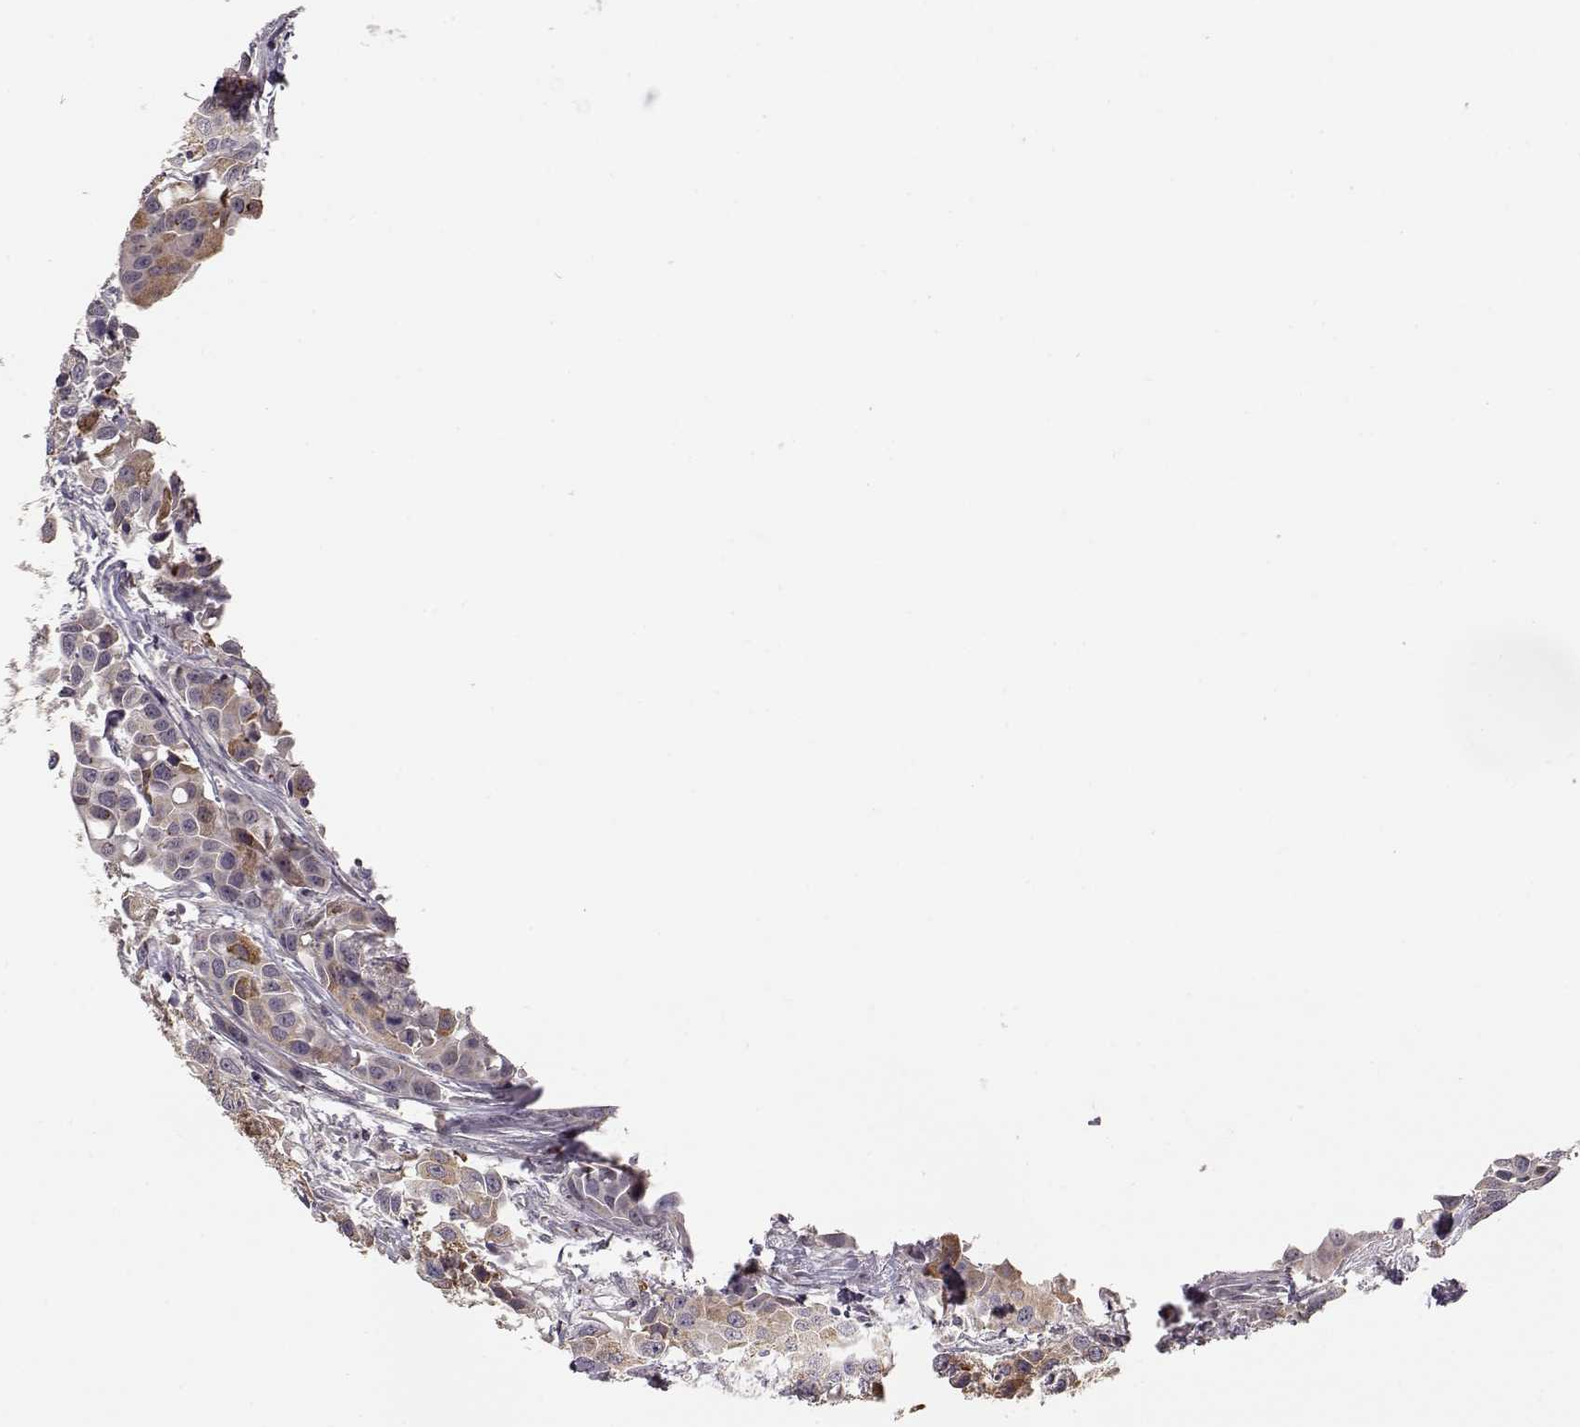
{"staining": {"intensity": "weak", "quantity": "<25%", "location": "cytoplasmic/membranous"}, "tissue": "head and neck cancer", "cell_type": "Tumor cells", "image_type": "cancer", "snomed": [{"axis": "morphology", "description": "Adenocarcinoma, NOS"}, {"axis": "topography", "description": "Head-Neck"}], "caption": "Head and neck adenocarcinoma was stained to show a protein in brown. There is no significant staining in tumor cells.", "gene": "PNMT", "patient": {"sex": "male", "age": 76}}